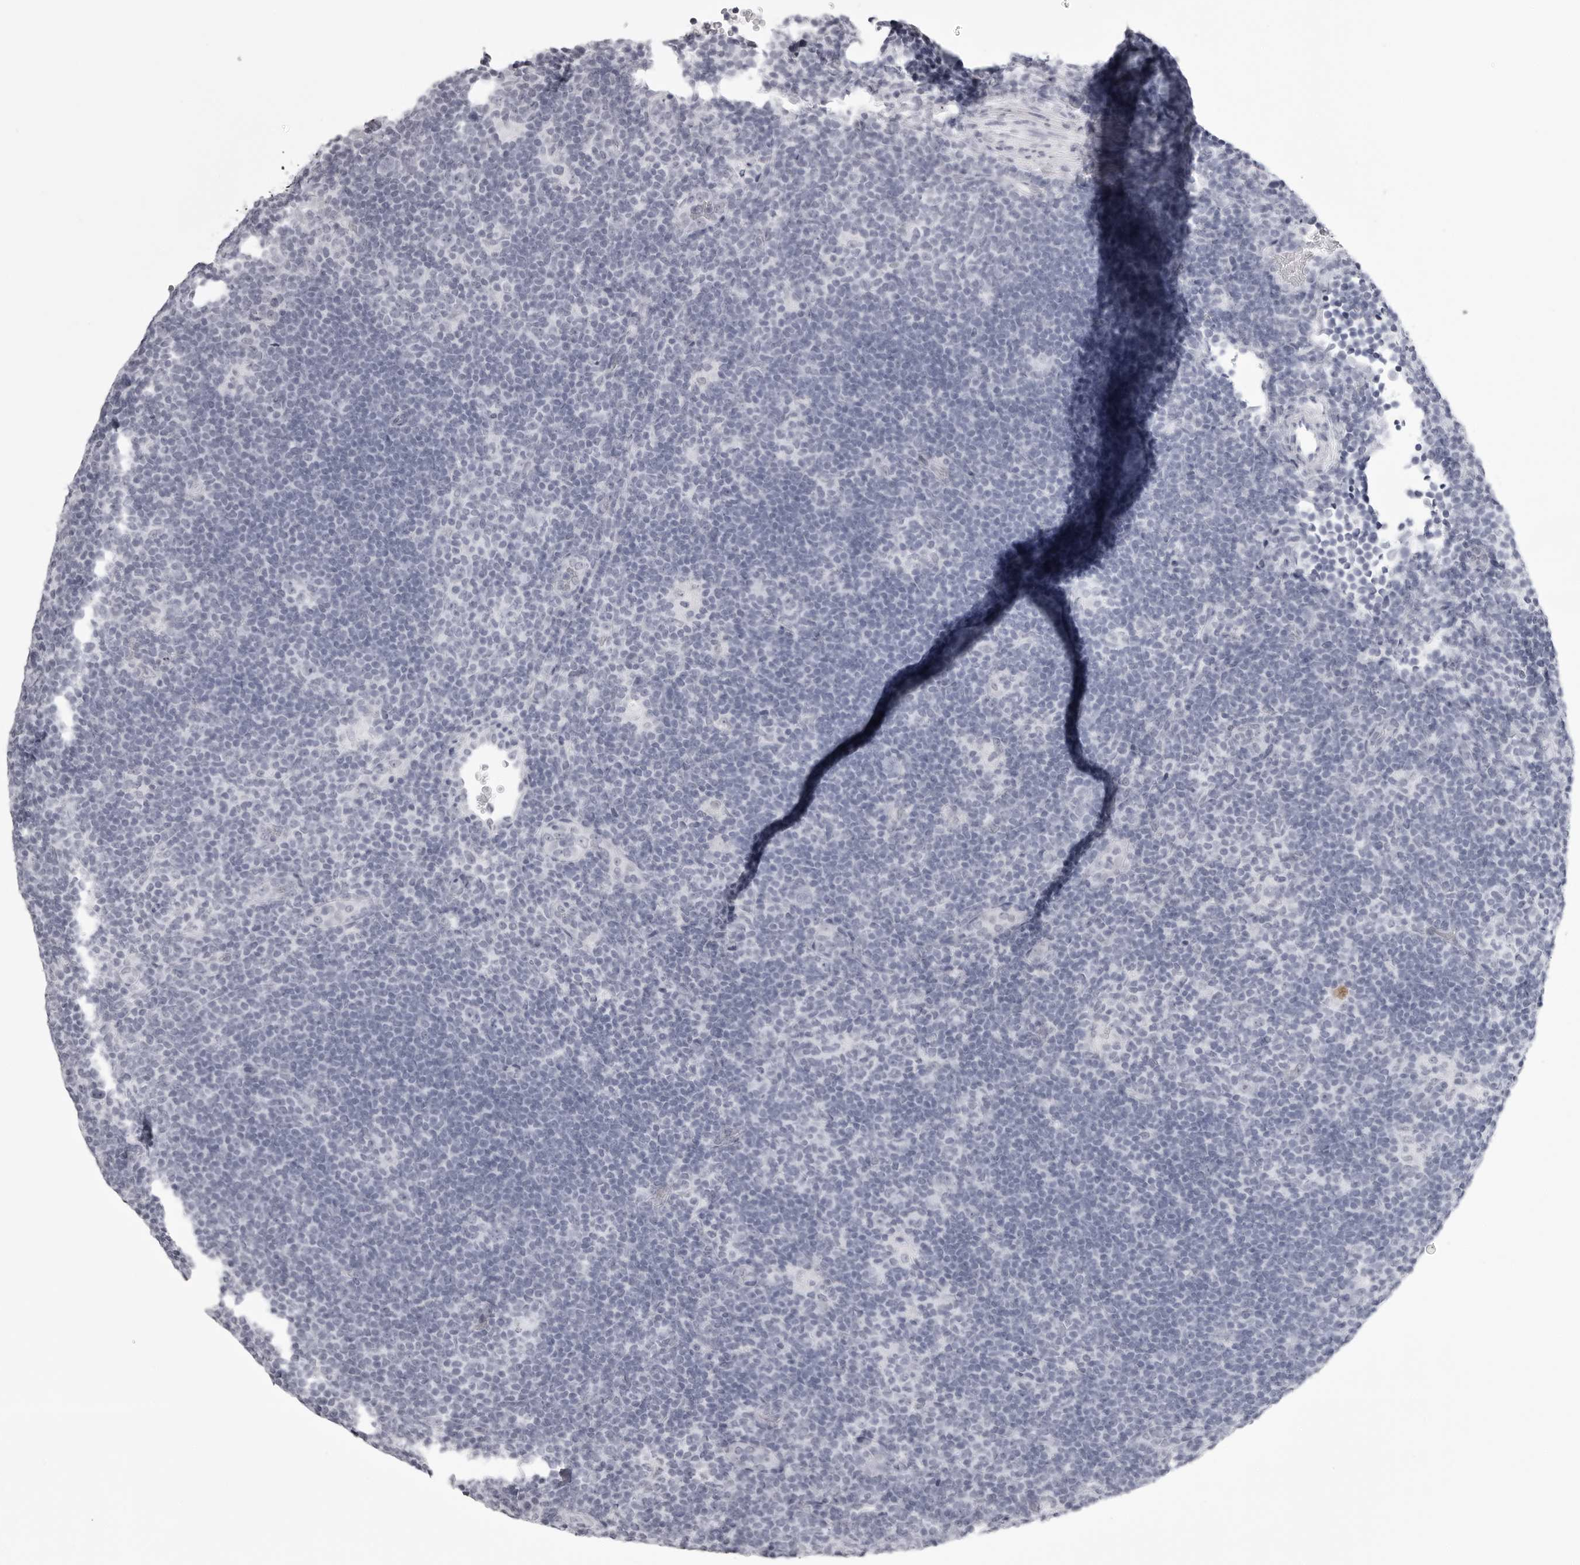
{"staining": {"intensity": "negative", "quantity": "none", "location": "none"}, "tissue": "lymphoma", "cell_type": "Tumor cells", "image_type": "cancer", "snomed": [{"axis": "morphology", "description": "Hodgkin's disease, NOS"}, {"axis": "topography", "description": "Lymph node"}], "caption": "High power microscopy image of an IHC image of lymphoma, revealing no significant positivity in tumor cells.", "gene": "UROD", "patient": {"sex": "female", "age": 57}}